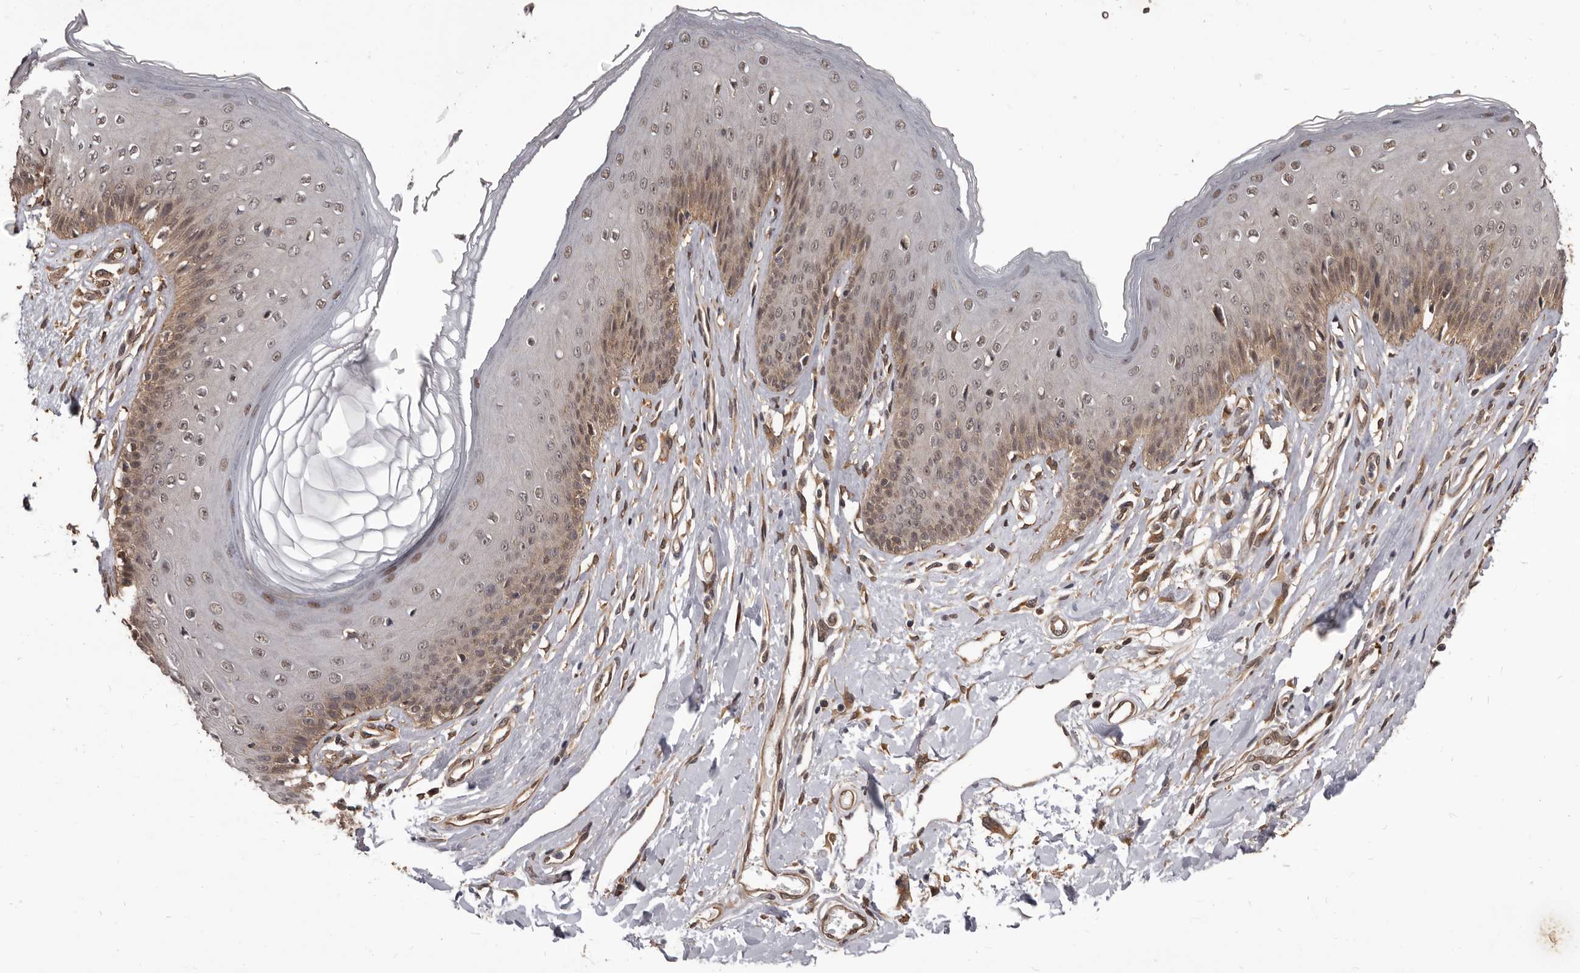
{"staining": {"intensity": "moderate", "quantity": ">75%", "location": "cytoplasmic/membranous,nuclear"}, "tissue": "skin", "cell_type": "Epidermal cells", "image_type": "normal", "snomed": [{"axis": "morphology", "description": "Normal tissue, NOS"}, {"axis": "morphology", "description": "Squamous cell carcinoma, NOS"}, {"axis": "topography", "description": "Vulva"}], "caption": "Immunohistochemical staining of benign skin displays moderate cytoplasmic/membranous,nuclear protein staining in approximately >75% of epidermal cells. (DAB (3,3'-diaminobenzidine) IHC with brightfield microscopy, high magnification).", "gene": "ADAMTS20", "patient": {"sex": "female", "age": 85}}